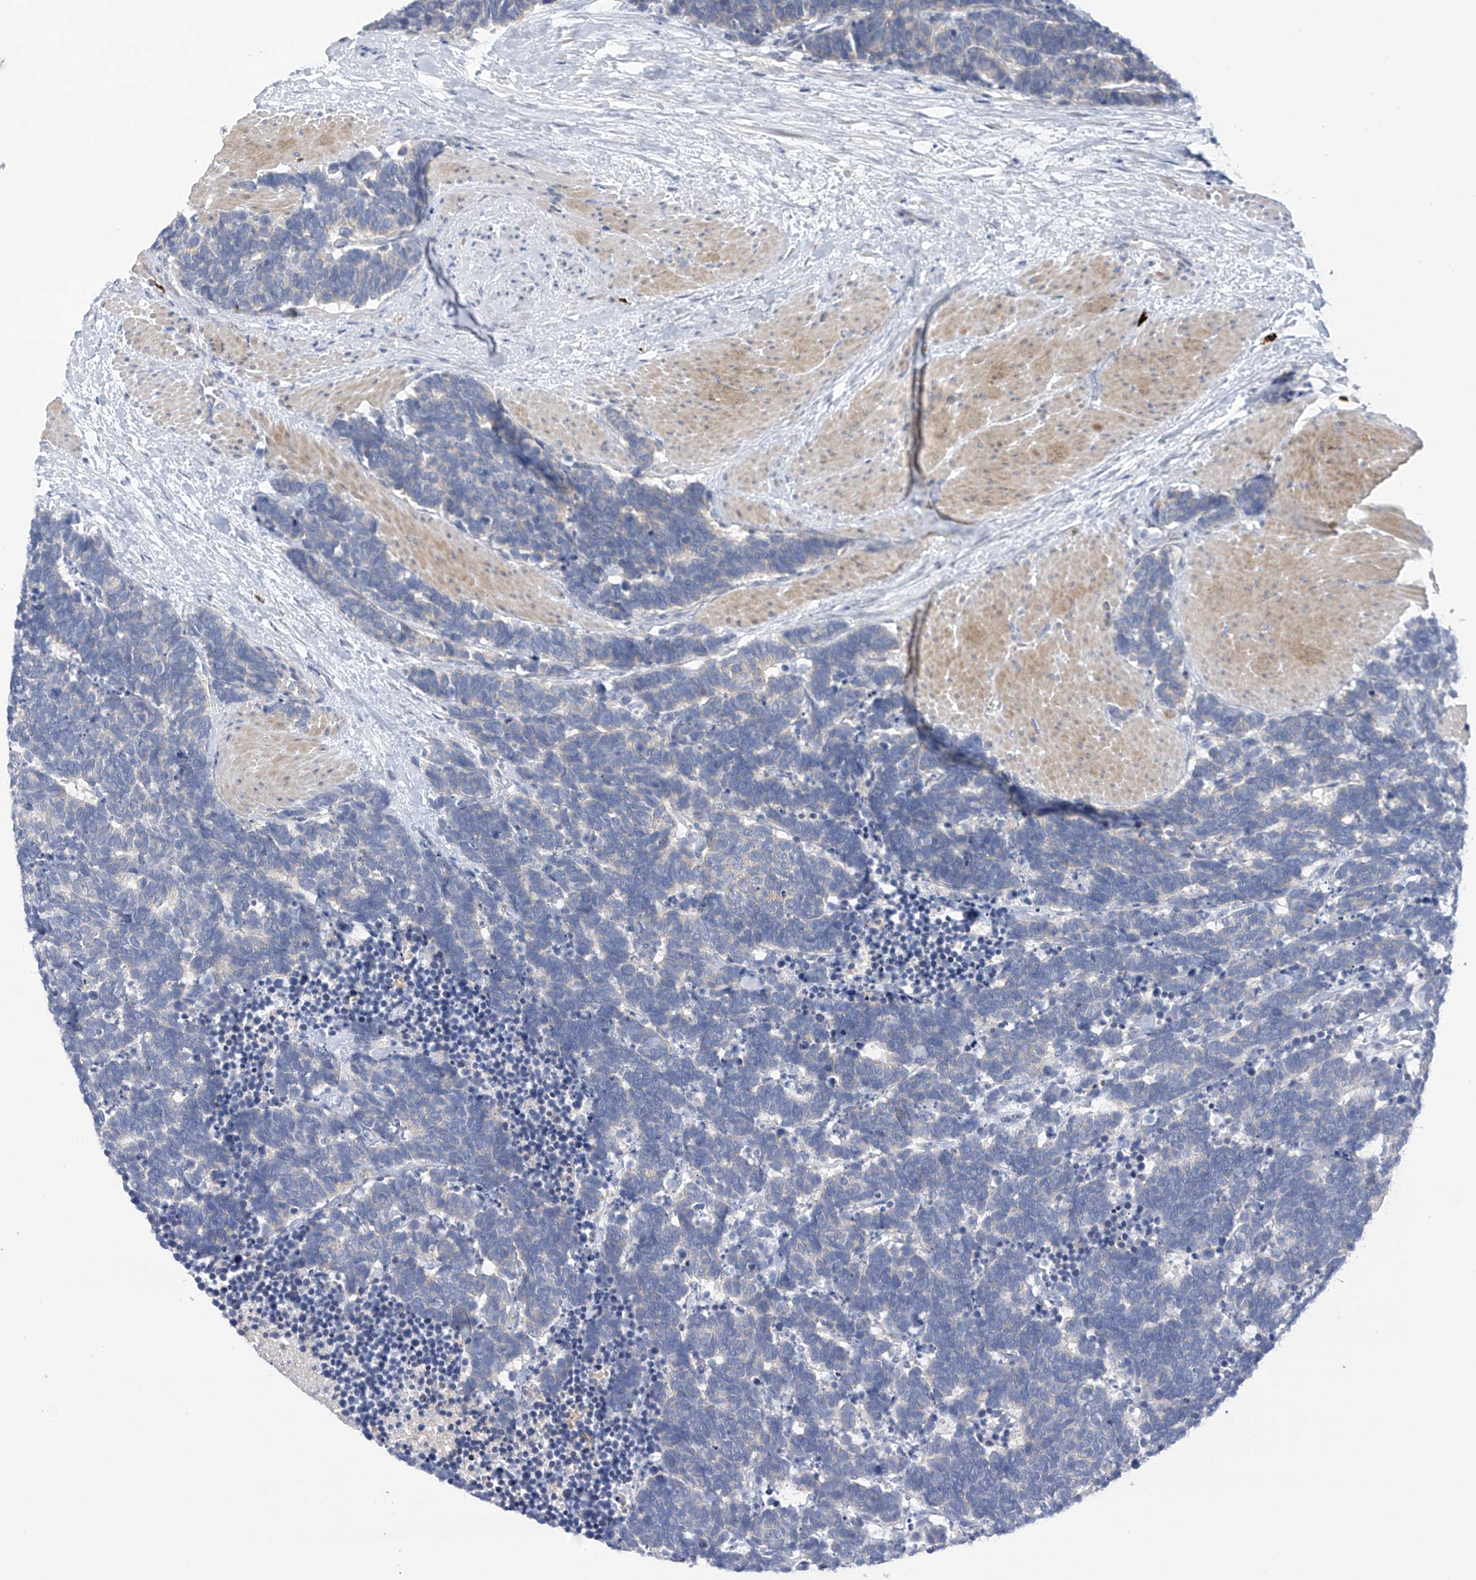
{"staining": {"intensity": "negative", "quantity": "none", "location": "none"}, "tissue": "carcinoid", "cell_type": "Tumor cells", "image_type": "cancer", "snomed": [{"axis": "morphology", "description": "Carcinoma, NOS"}, {"axis": "morphology", "description": "Carcinoid, malignant, NOS"}, {"axis": "topography", "description": "Urinary bladder"}], "caption": "High magnification brightfield microscopy of carcinoma stained with DAB (brown) and counterstained with hematoxylin (blue): tumor cells show no significant positivity. (DAB immunohistochemistry, high magnification).", "gene": "SLCO4A1", "patient": {"sex": "male", "age": 57}}